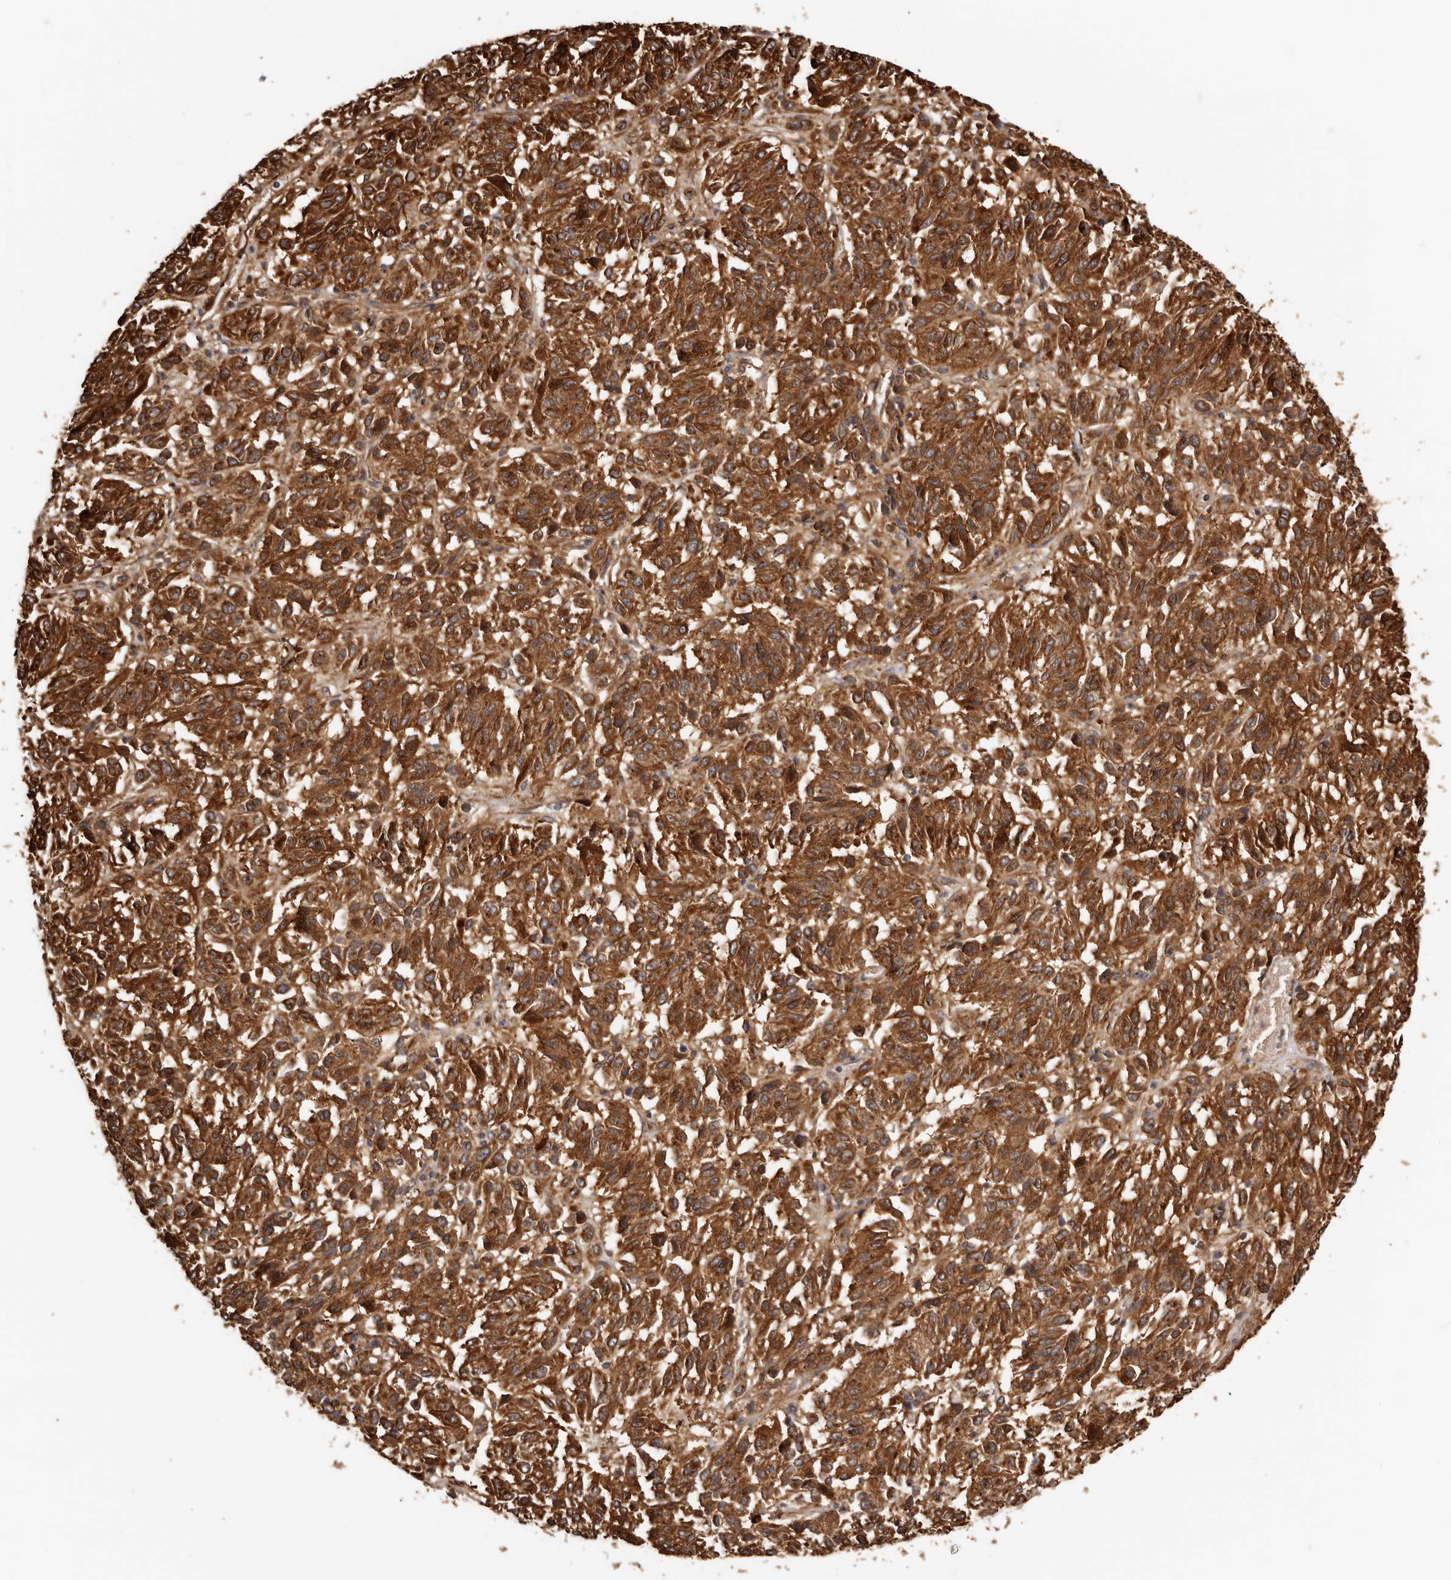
{"staining": {"intensity": "strong", "quantity": ">75%", "location": "cytoplasmic/membranous"}, "tissue": "melanoma", "cell_type": "Tumor cells", "image_type": "cancer", "snomed": [{"axis": "morphology", "description": "Malignant melanoma, NOS"}, {"axis": "topography", "description": "Skin"}], "caption": "This histopathology image reveals IHC staining of human melanoma, with high strong cytoplasmic/membranous positivity in approximately >75% of tumor cells.", "gene": "GPR27", "patient": {"sex": "female", "age": 82}}